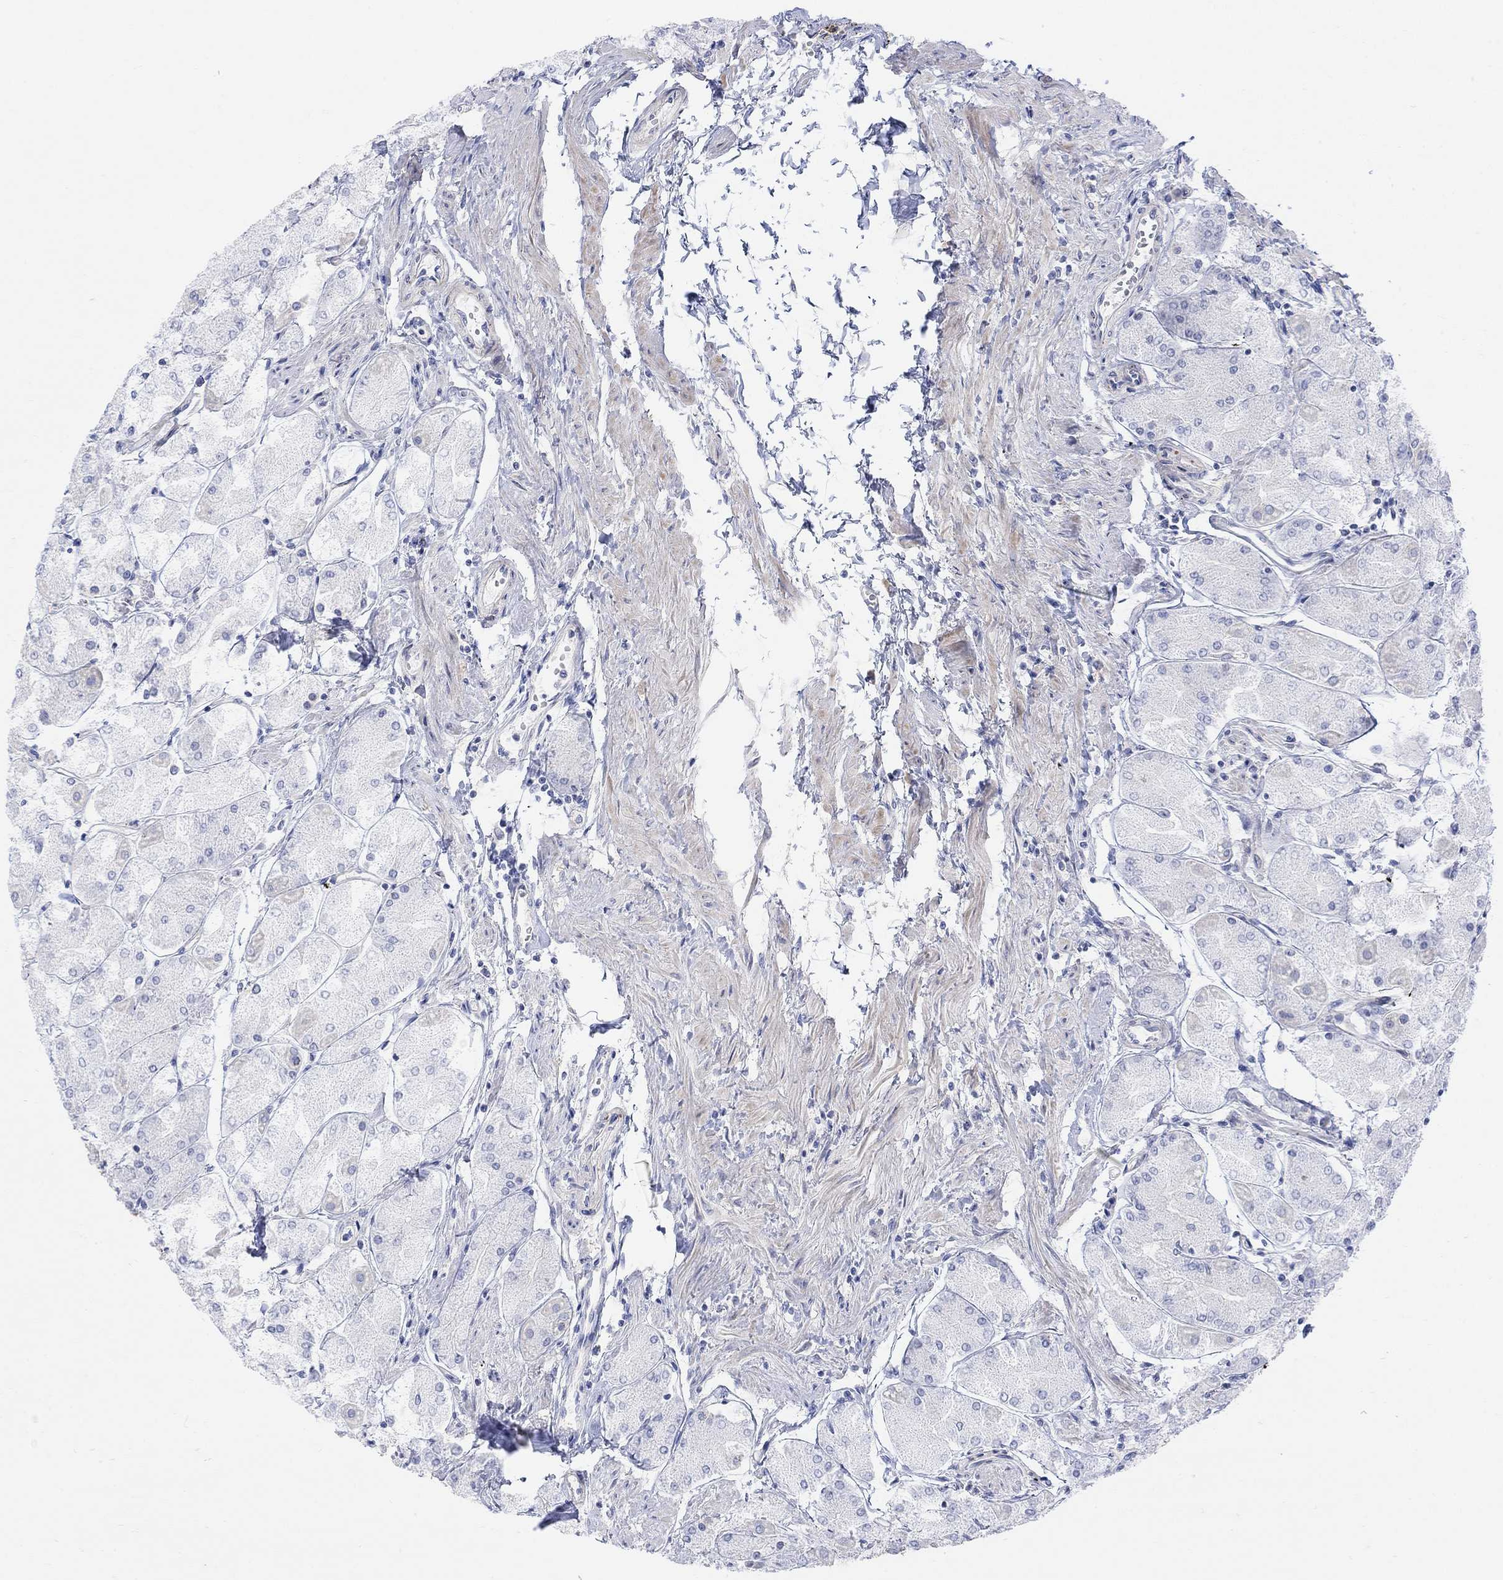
{"staining": {"intensity": "weak", "quantity": "<25%", "location": "cytoplasmic/membranous"}, "tissue": "stomach", "cell_type": "Glandular cells", "image_type": "normal", "snomed": [{"axis": "morphology", "description": "Normal tissue, NOS"}, {"axis": "topography", "description": "Stomach, upper"}], "caption": "The micrograph demonstrates no staining of glandular cells in benign stomach. Nuclei are stained in blue.", "gene": "TLDC2", "patient": {"sex": "male", "age": 60}}